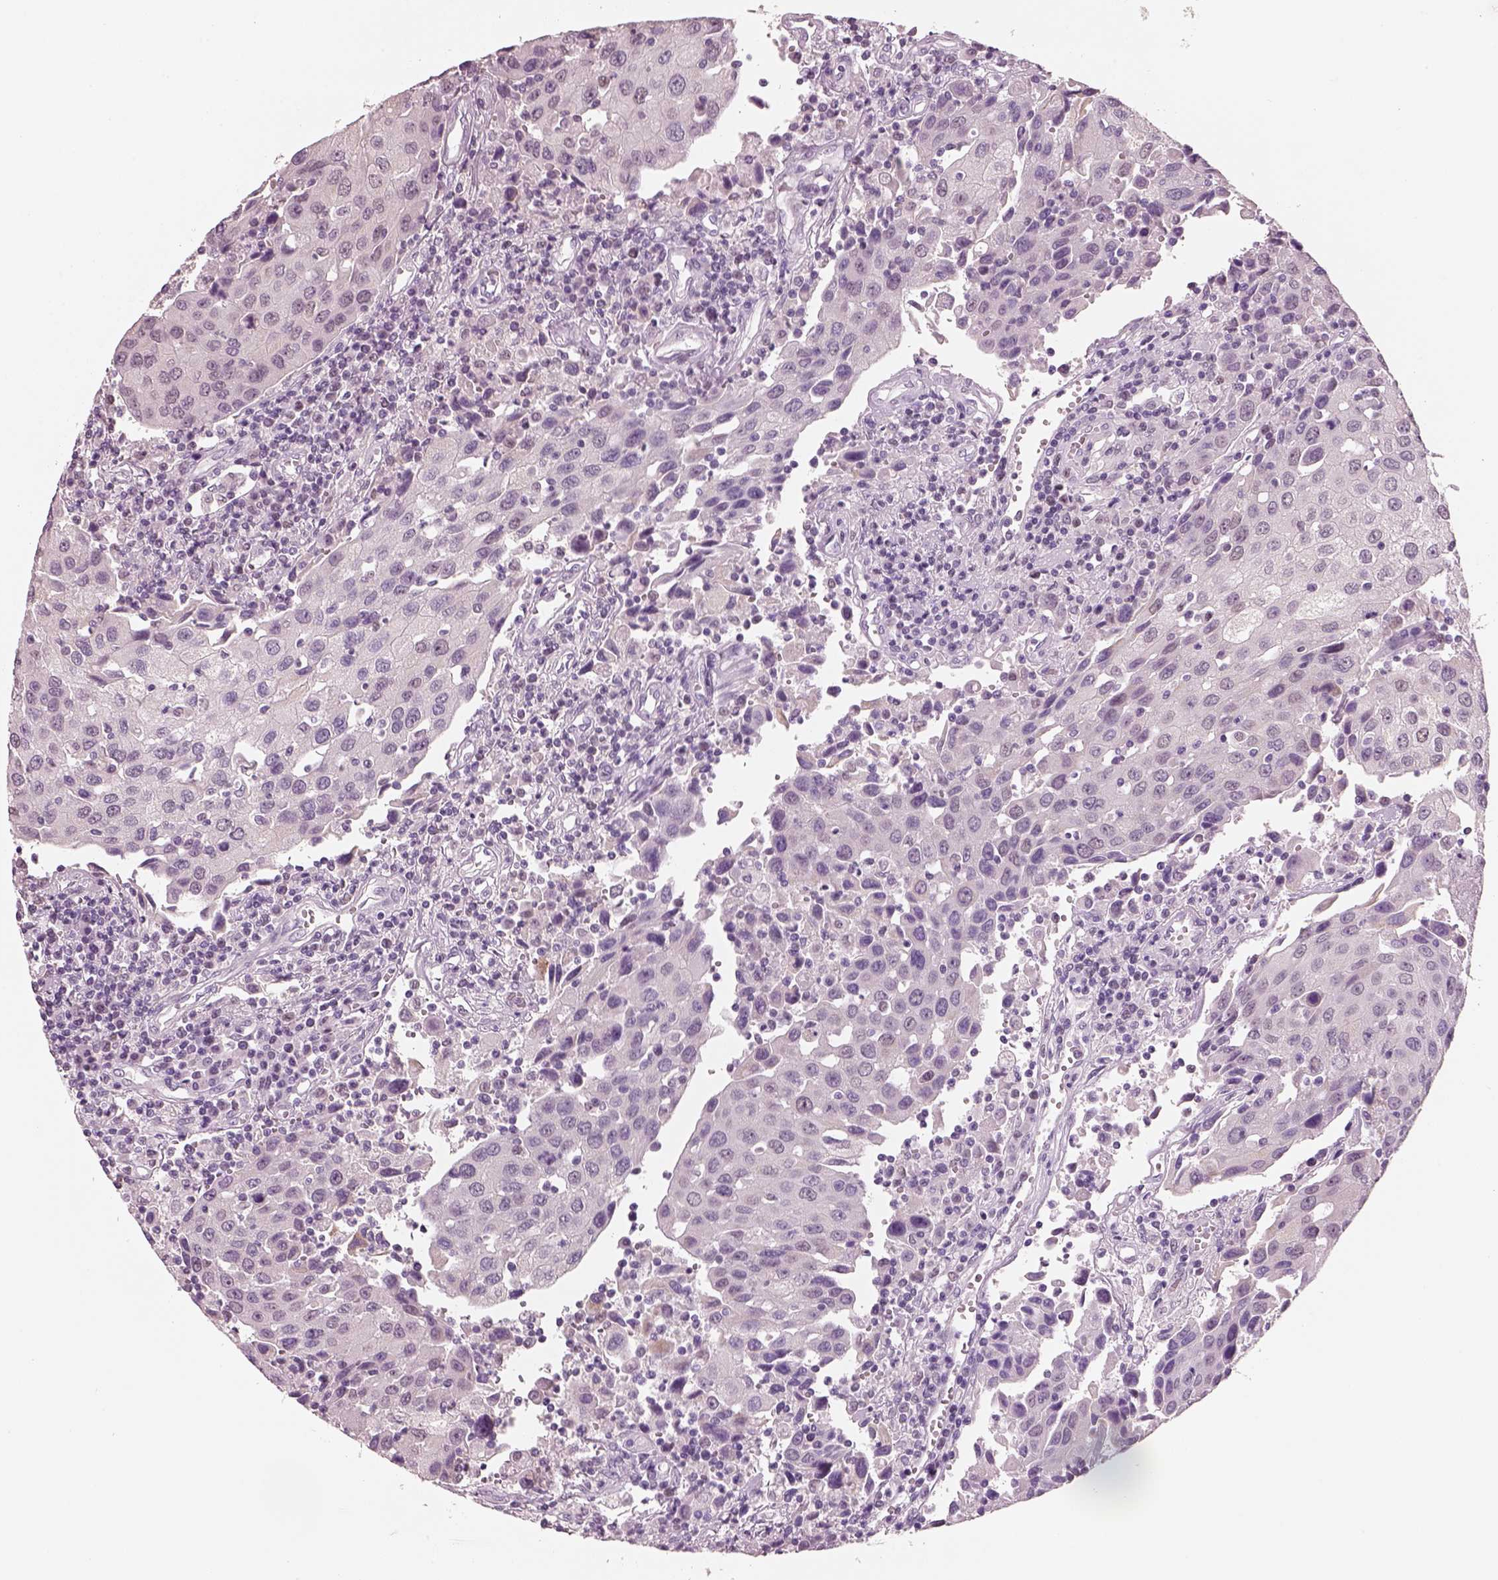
{"staining": {"intensity": "negative", "quantity": "none", "location": "none"}, "tissue": "urothelial cancer", "cell_type": "Tumor cells", "image_type": "cancer", "snomed": [{"axis": "morphology", "description": "Urothelial carcinoma, High grade"}, {"axis": "topography", "description": "Urinary bladder"}], "caption": "There is no significant staining in tumor cells of urothelial cancer. (Stains: DAB immunohistochemistry (IHC) with hematoxylin counter stain, Microscopy: brightfield microscopy at high magnification).", "gene": "ELSPBP1", "patient": {"sex": "female", "age": 85}}